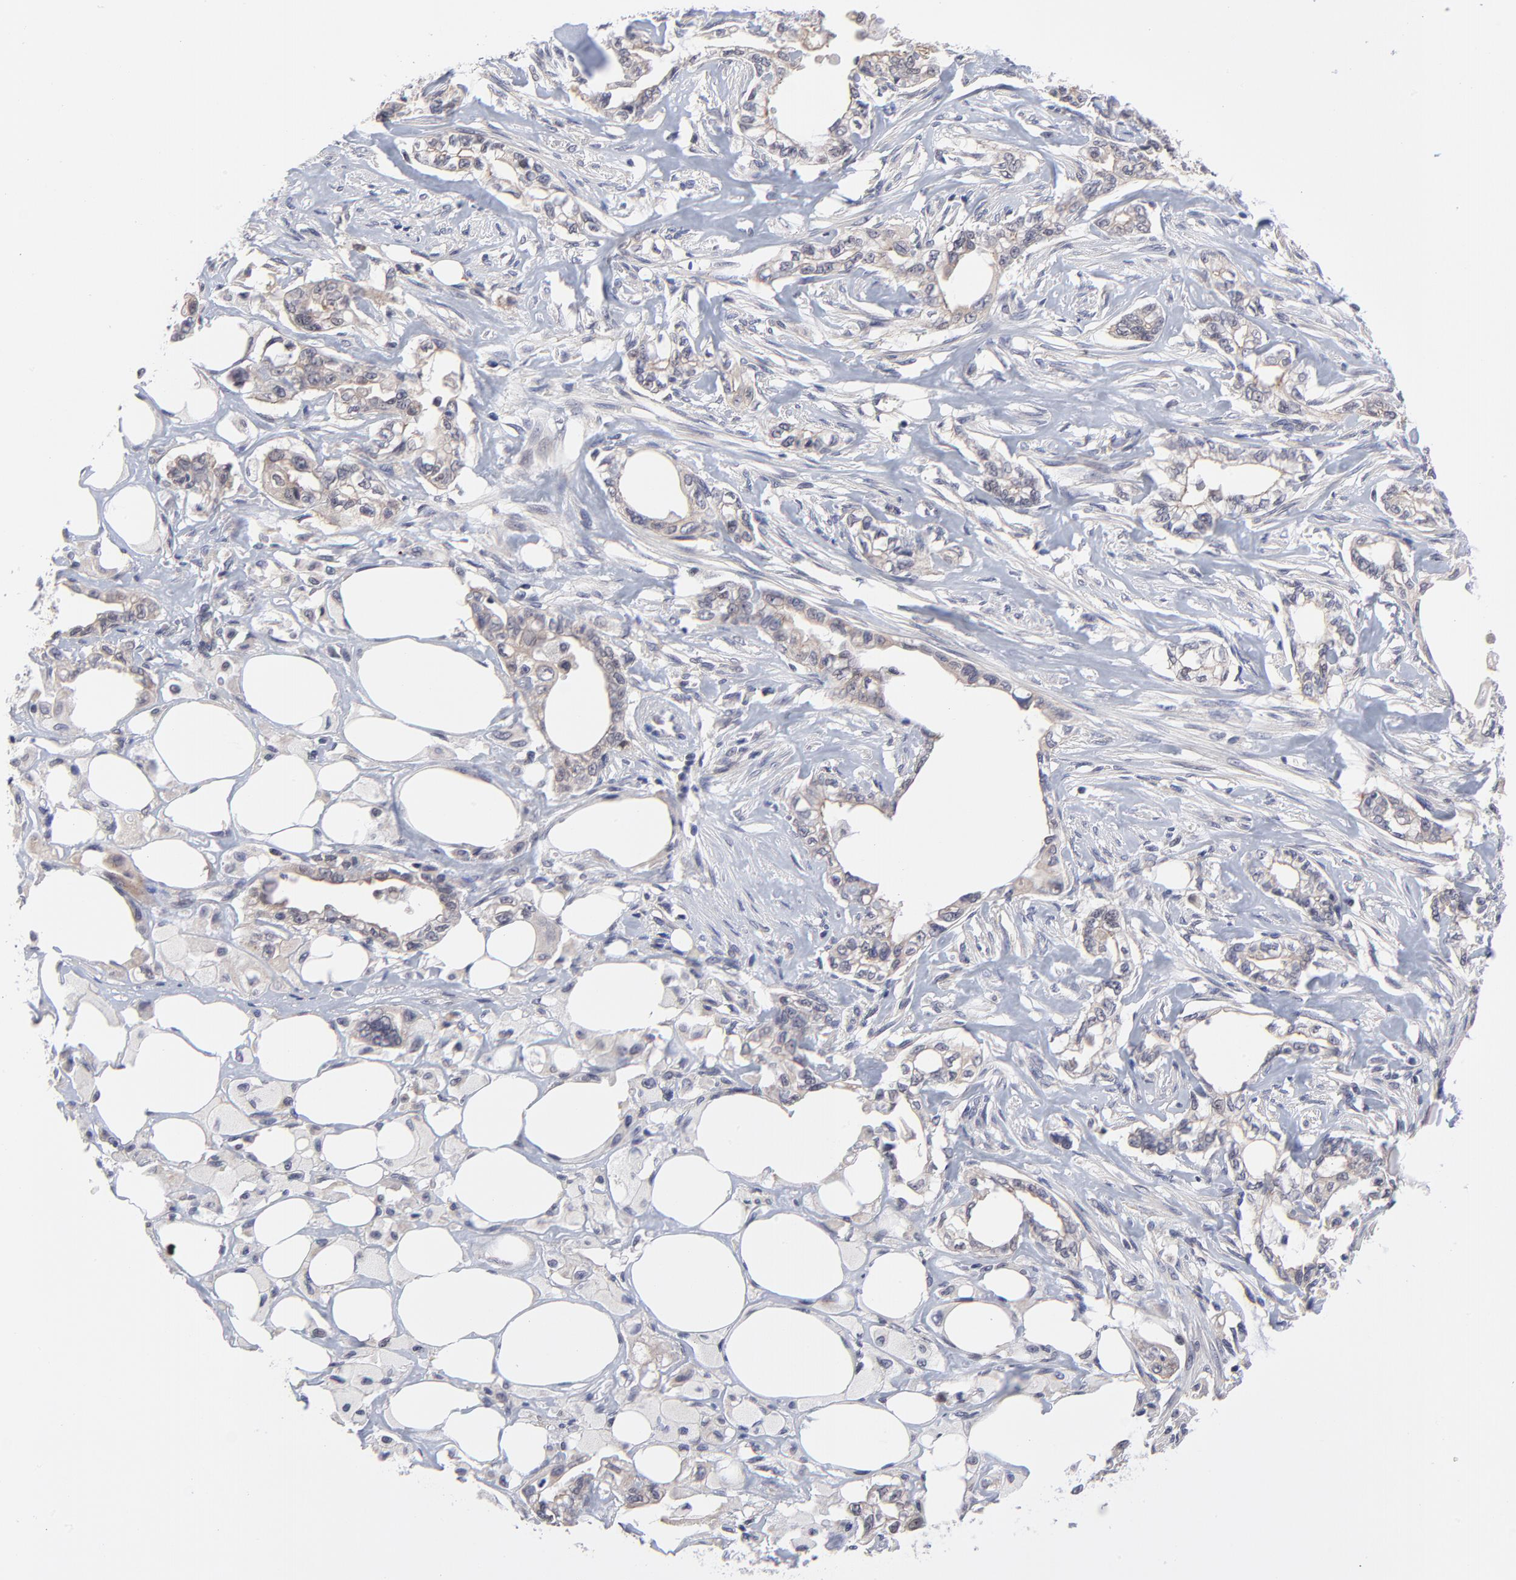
{"staining": {"intensity": "weak", "quantity": ">75%", "location": "cytoplasmic/membranous"}, "tissue": "pancreatic cancer", "cell_type": "Tumor cells", "image_type": "cancer", "snomed": [{"axis": "morphology", "description": "Normal tissue, NOS"}, {"axis": "topography", "description": "Pancreas"}], "caption": "High-magnification brightfield microscopy of pancreatic cancer stained with DAB (brown) and counterstained with hematoxylin (blue). tumor cells exhibit weak cytoplasmic/membranous staining is identified in about>75% of cells.", "gene": "FBXO8", "patient": {"sex": "male", "age": 42}}